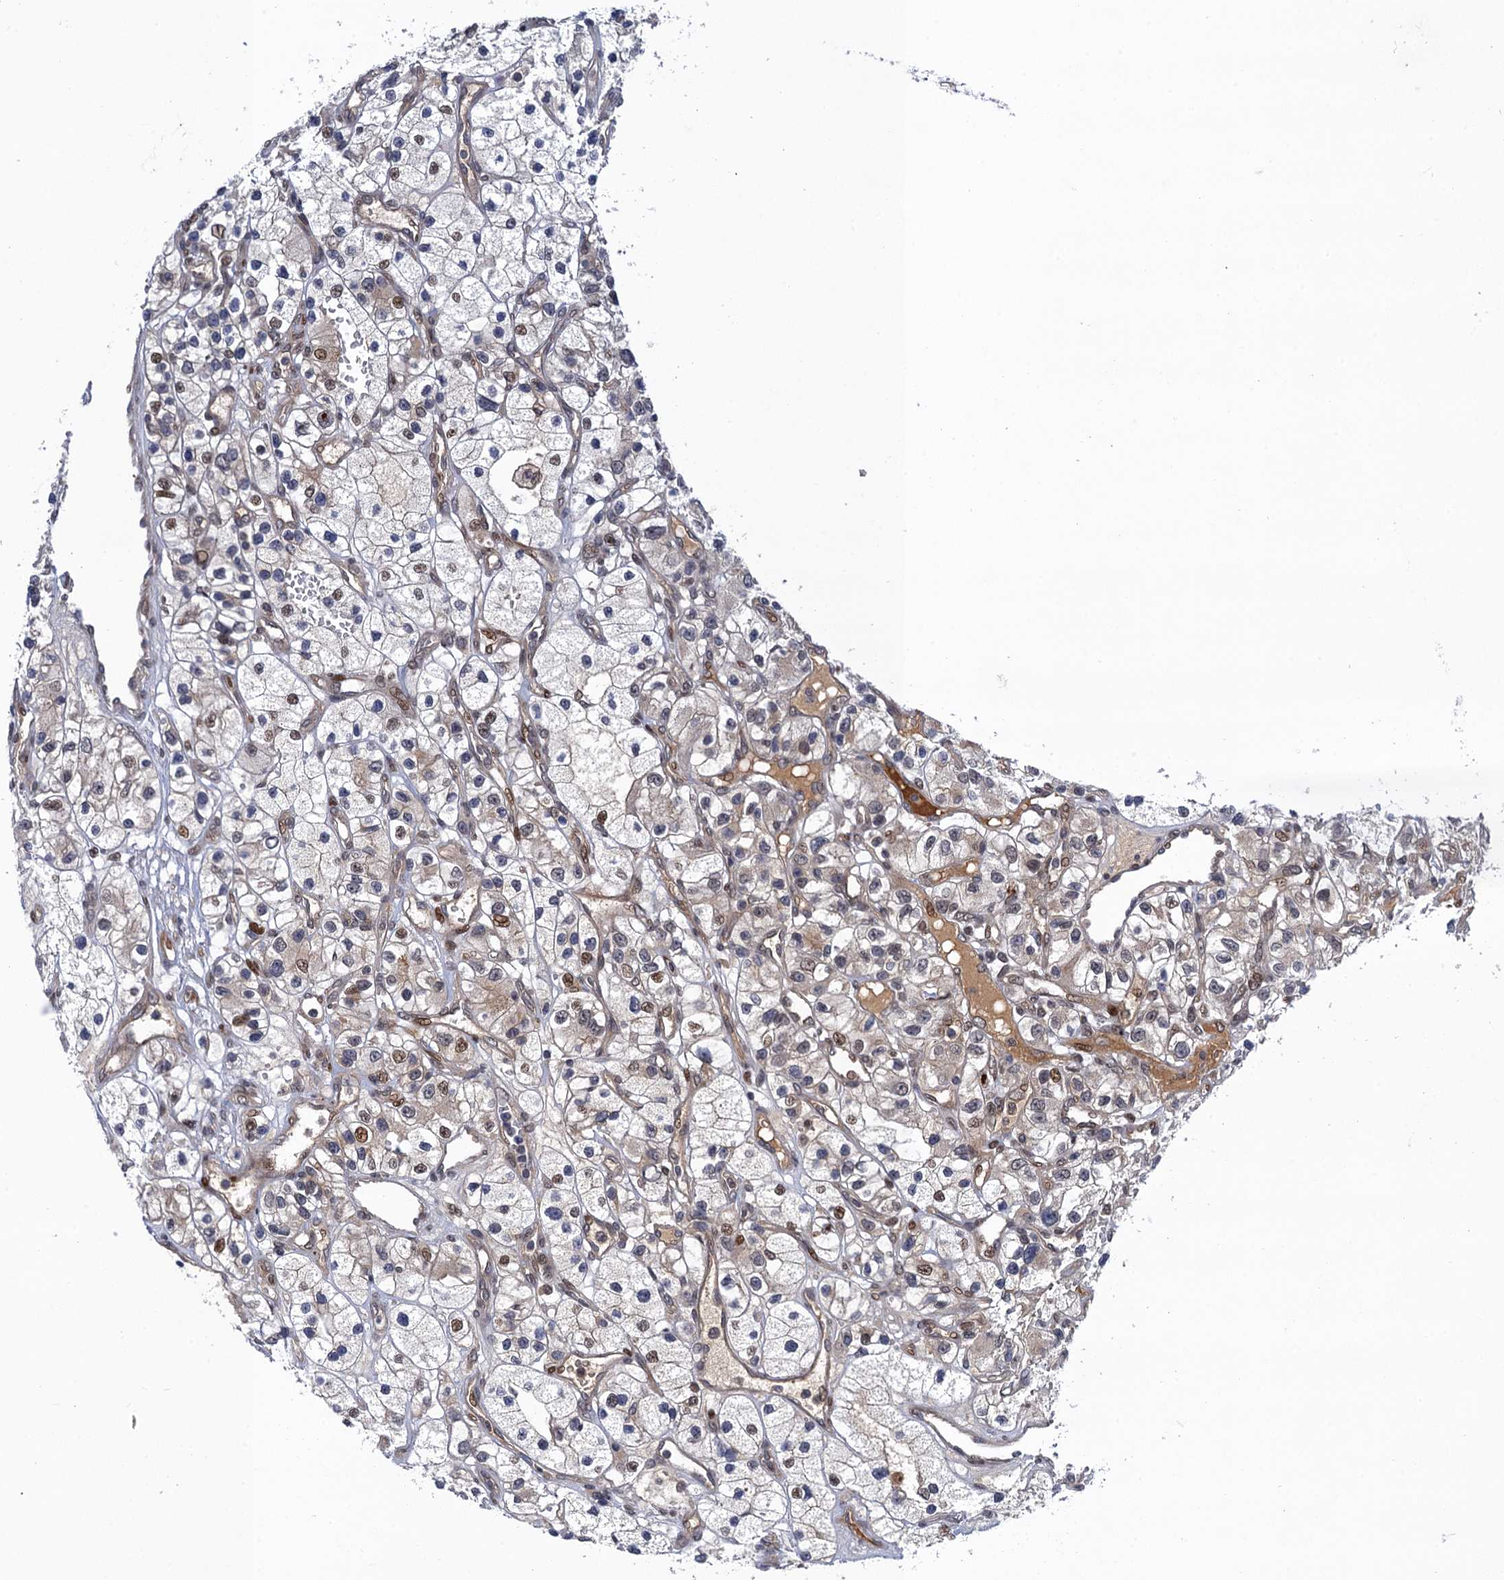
{"staining": {"intensity": "moderate", "quantity": "<25%", "location": "nuclear"}, "tissue": "renal cancer", "cell_type": "Tumor cells", "image_type": "cancer", "snomed": [{"axis": "morphology", "description": "Adenocarcinoma, NOS"}, {"axis": "topography", "description": "Kidney"}], "caption": "Renal cancer stained for a protein reveals moderate nuclear positivity in tumor cells.", "gene": "NEK8", "patient": {"sex": "female", "age": 57}}